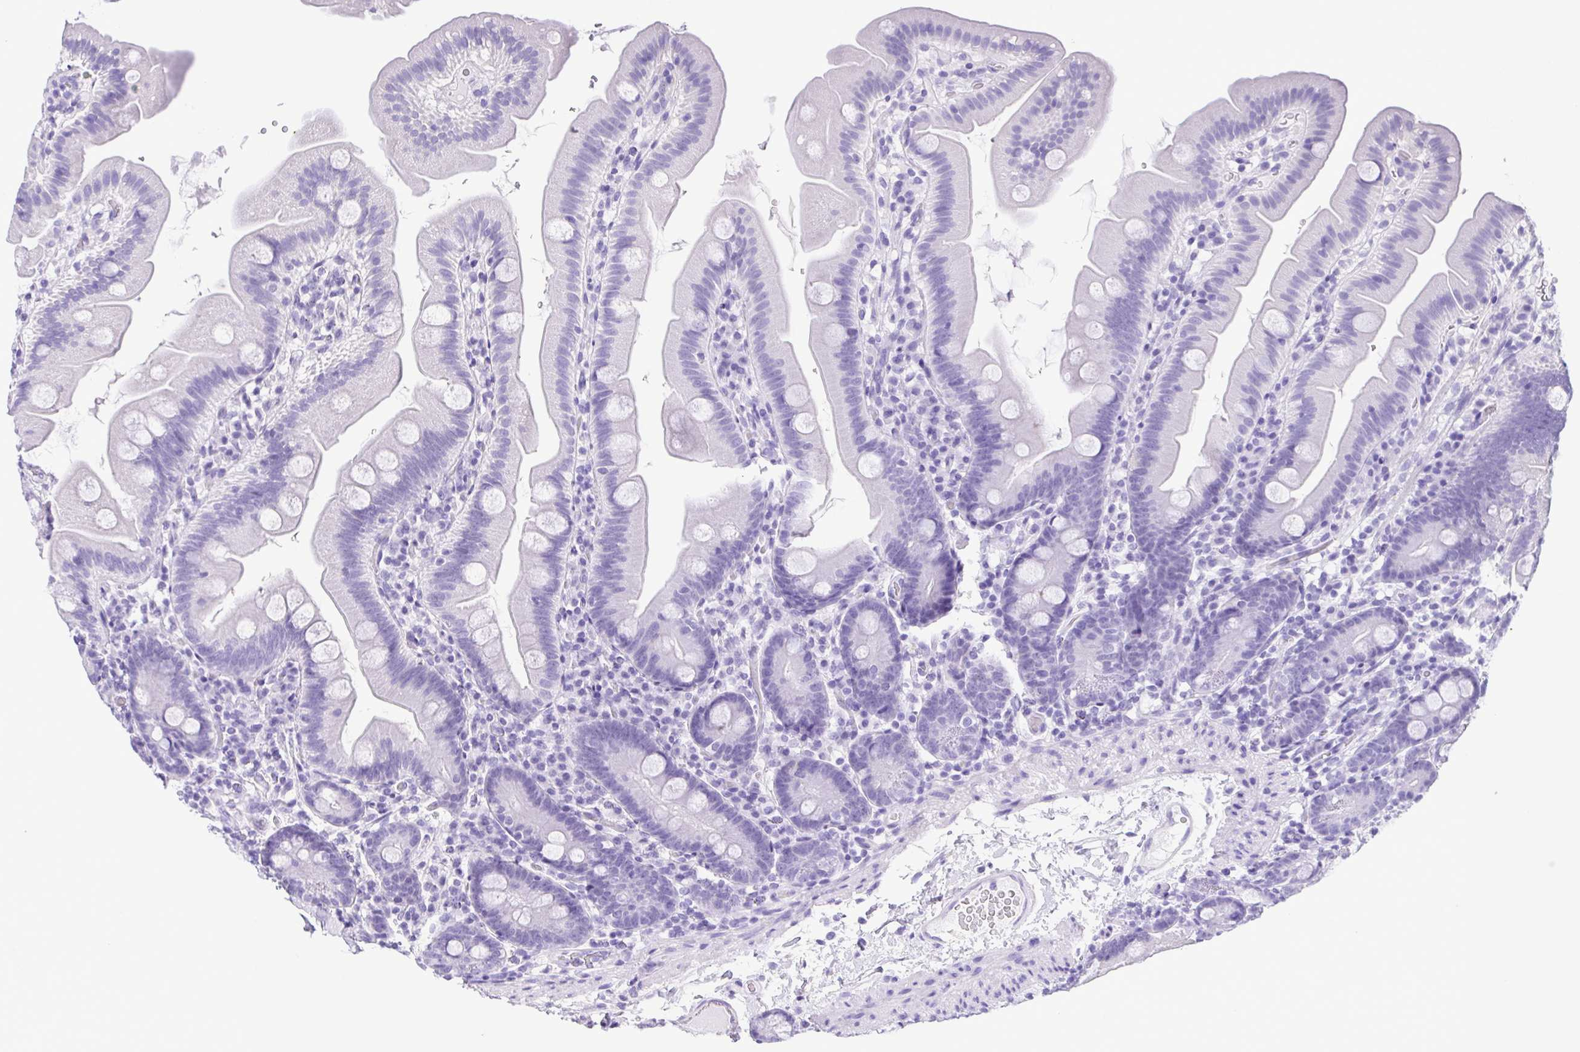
{"staining": {"intensity": "negative", "quantity": "none", "location": "none"}, "tissue": "small intestine", "cell_type": "Glandular cells", "image_type": "normal", "snomed": [{"axis": "morphology", "description": "Normal tissue, NOS"}, {"axis": "topography", "description": "Small intestine"}], "caption": "Immunohistochemistry of benign human small intestine reveals no positivity in glandular cells. (Brightfield microscopy of DAB immunohistochemistry (IHC) at high magnification).", "gene": "OVGP1", "patient": {"sex": "female", "age": 68}}